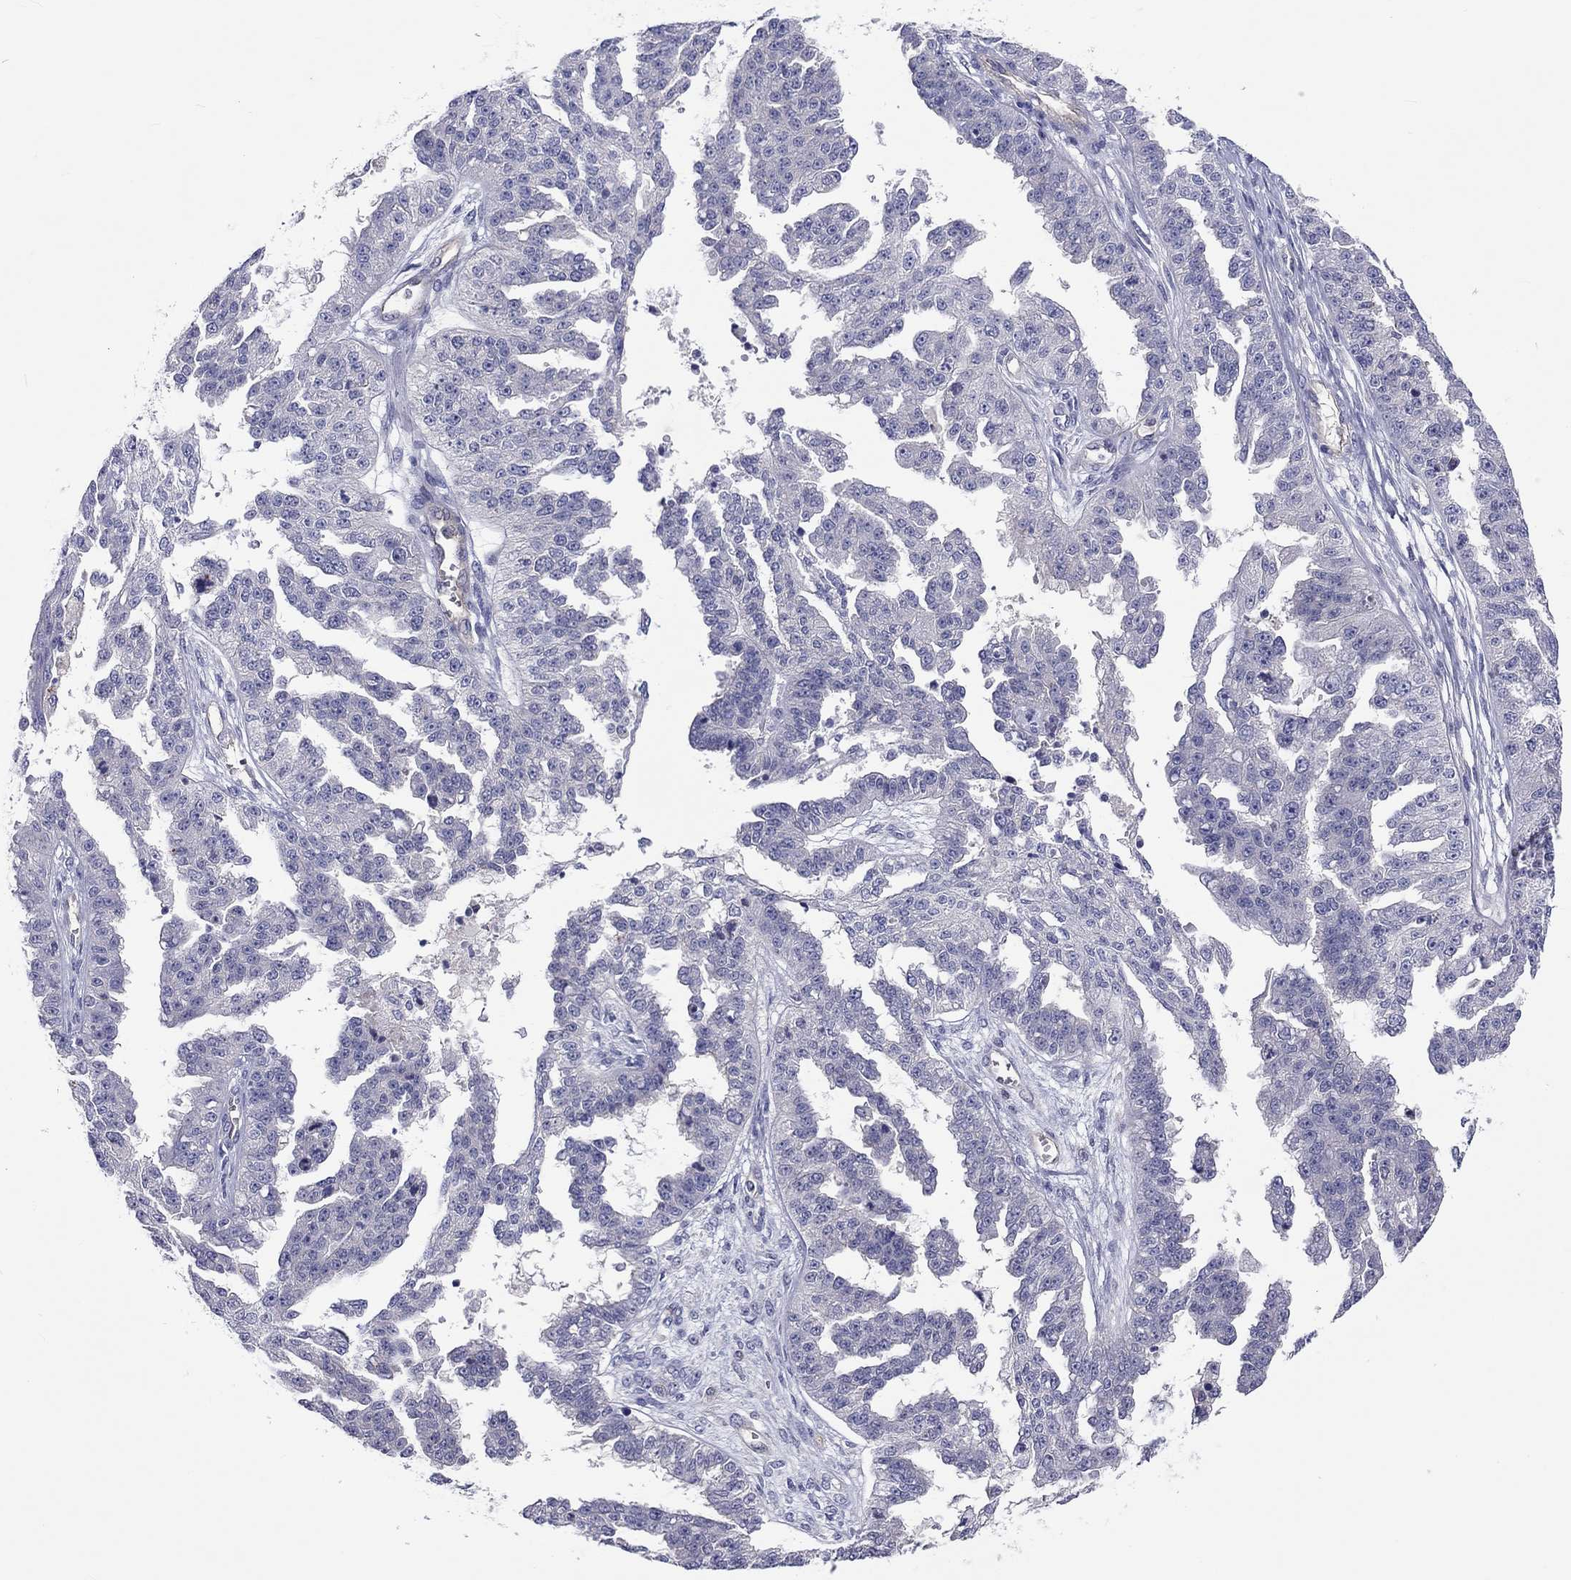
{"staining": {"intensity": "negative", "quantity": "none", "location": "none"}, "tissue": "ovarian cancer", "cell_type": "Tumor cells", "image_type": "cancer", "snomed": [{"axis": "morphology", "description": "Cystadenocarcinoma, serous, NOS"}, {"axis": "topography", "description": "Ovary"}], "caption": "Immunohistochemical staining of serous cystadenocarcinoma (ovarian) shows no significant positivity in tumor cells.", "gene": "ABCG4", "patient": {"sex": "female", "age": 58}}